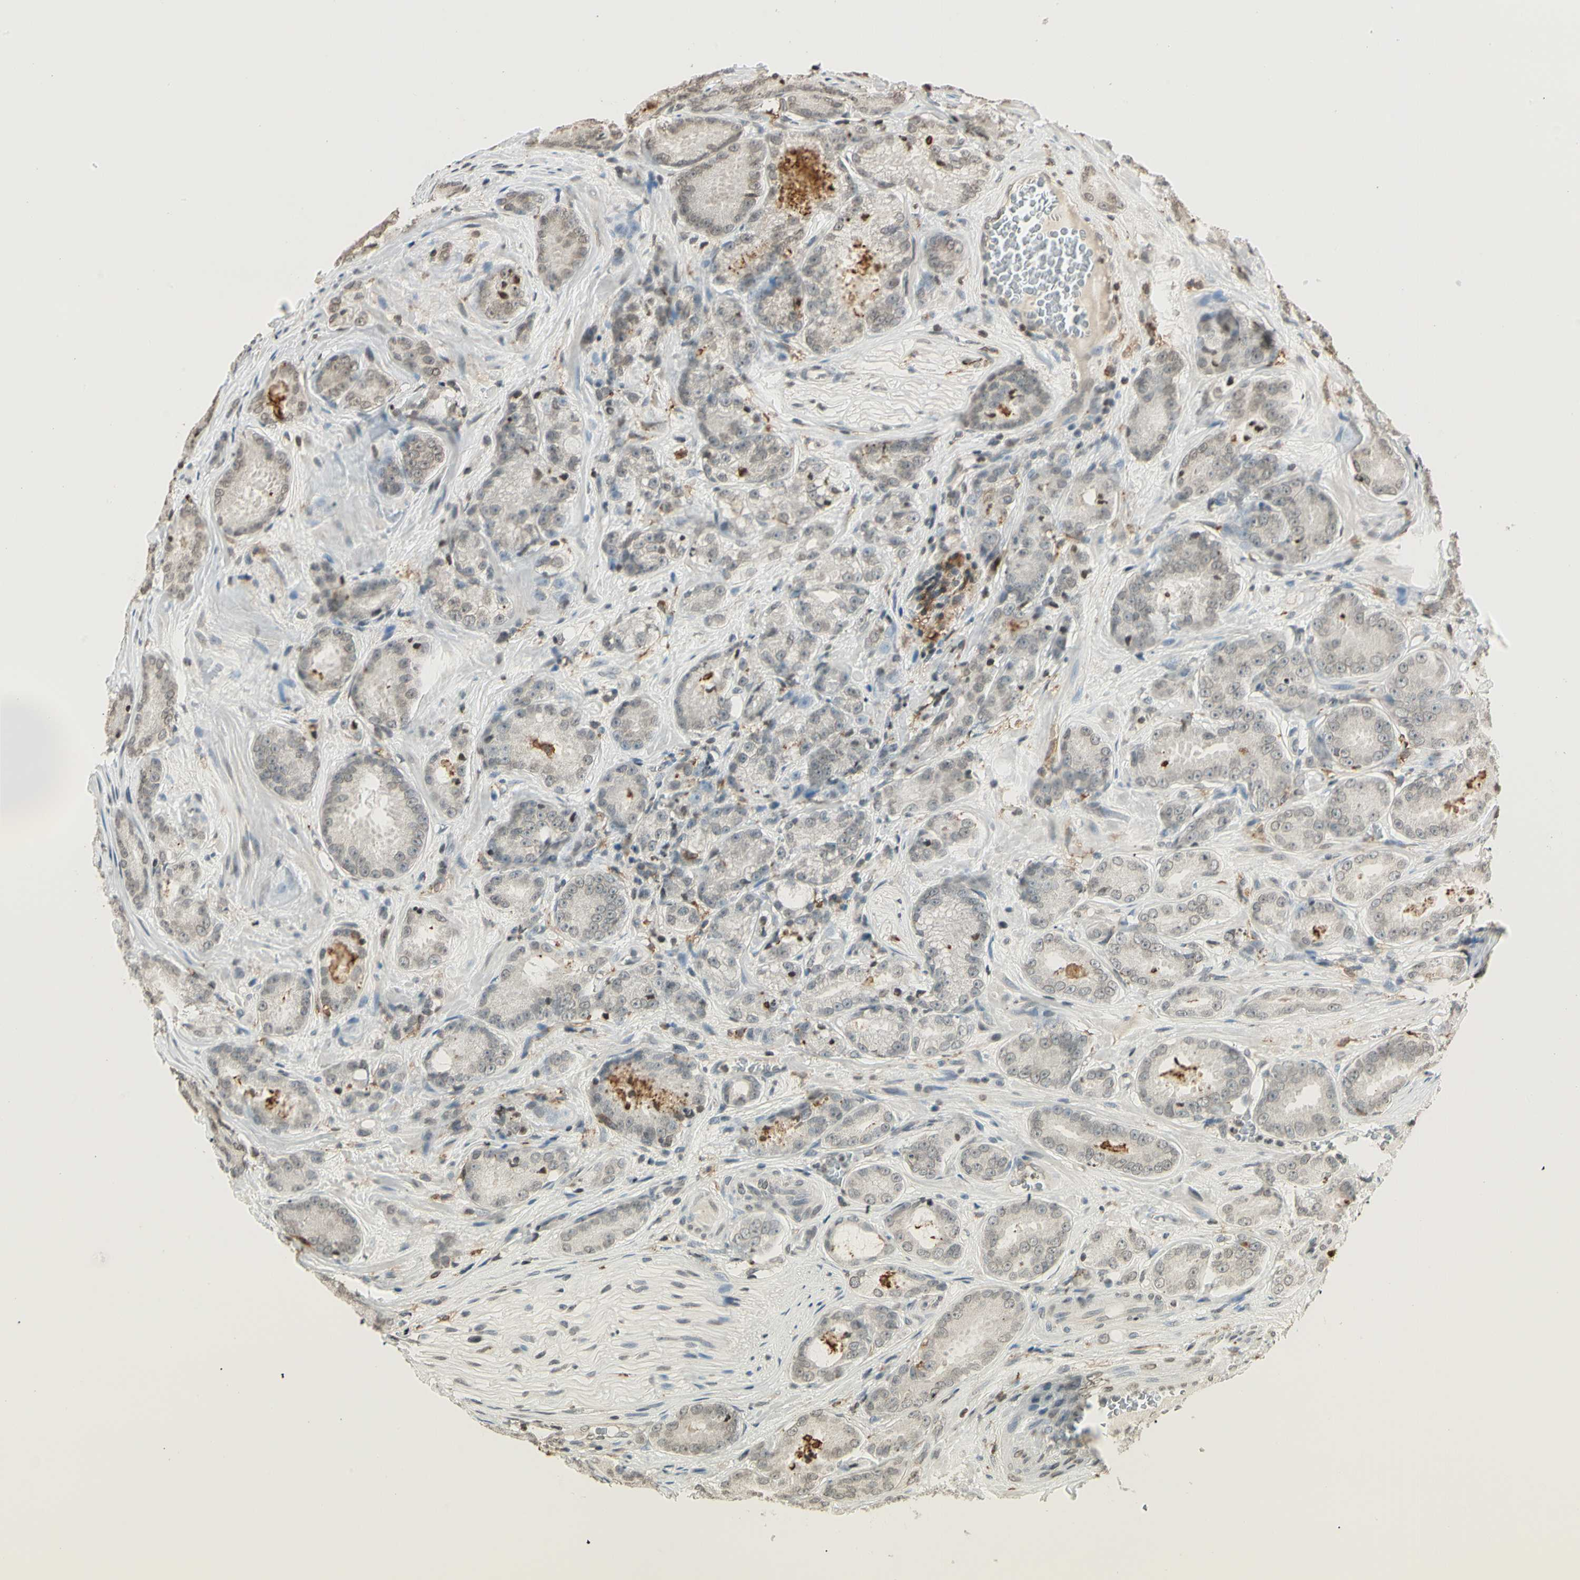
{"staining": {"intensity": "weak", "quantity": "25%-75%", "location": "nuclear"}, "tissue": "prostate cancer", "cell_type": "Tumor cells", "image_type": "cancer", "snomed": [{"axis": "morphology", "description": "Adenocarcinoma, High grade"}, {"axis": "topography", "description": "Prostate"}], "caption": "Weak nuclear expression is identified in about 25%-75% of tumor cells in prostate cancer. (IHC, brightfield microscopy, high magnification).", "gene": "FER", "patient": {"sex": "male", "age": 64}}